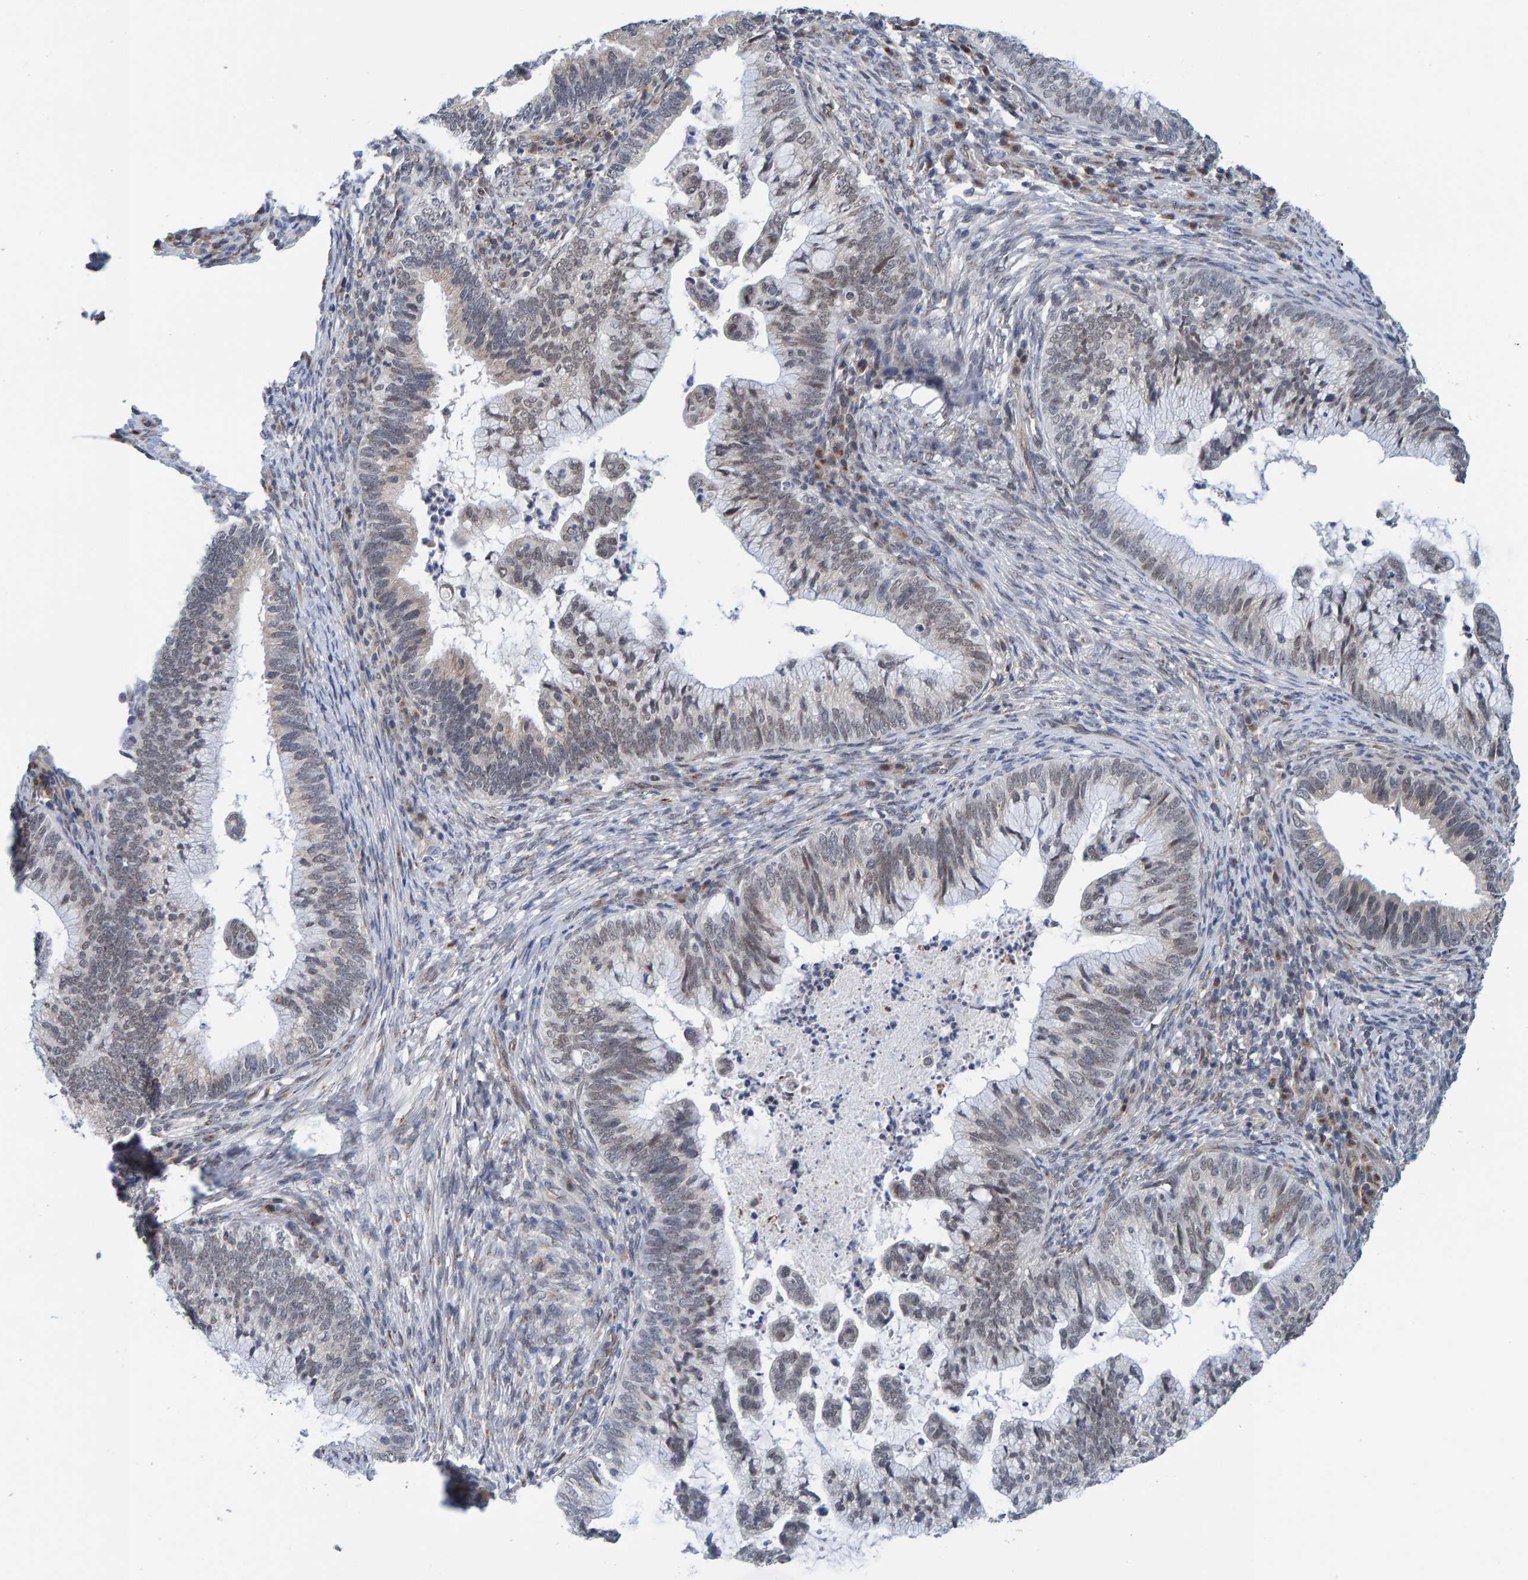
{"staining": {"intensity": "weak", "quantity": "<25%", "location": "nuclear"}, "tissue": "cervical cancer", "cell_type": "Tumor cells", "image_type": "cancer", "snomed": [{"axis": "morphology", "description": "Adenocarcinoma, NOS"}, {"axis": "topography", "description": "Cervix"}], "caption": "DAB (3,3'-diaminobenzidine) immunohistochemical staining of cervical cancer (adenocarcinoma) demonstrates no significant positivity in tumor cells.", "gene": "SCRN2", "patient": {"sex": "female", "age": 36}}